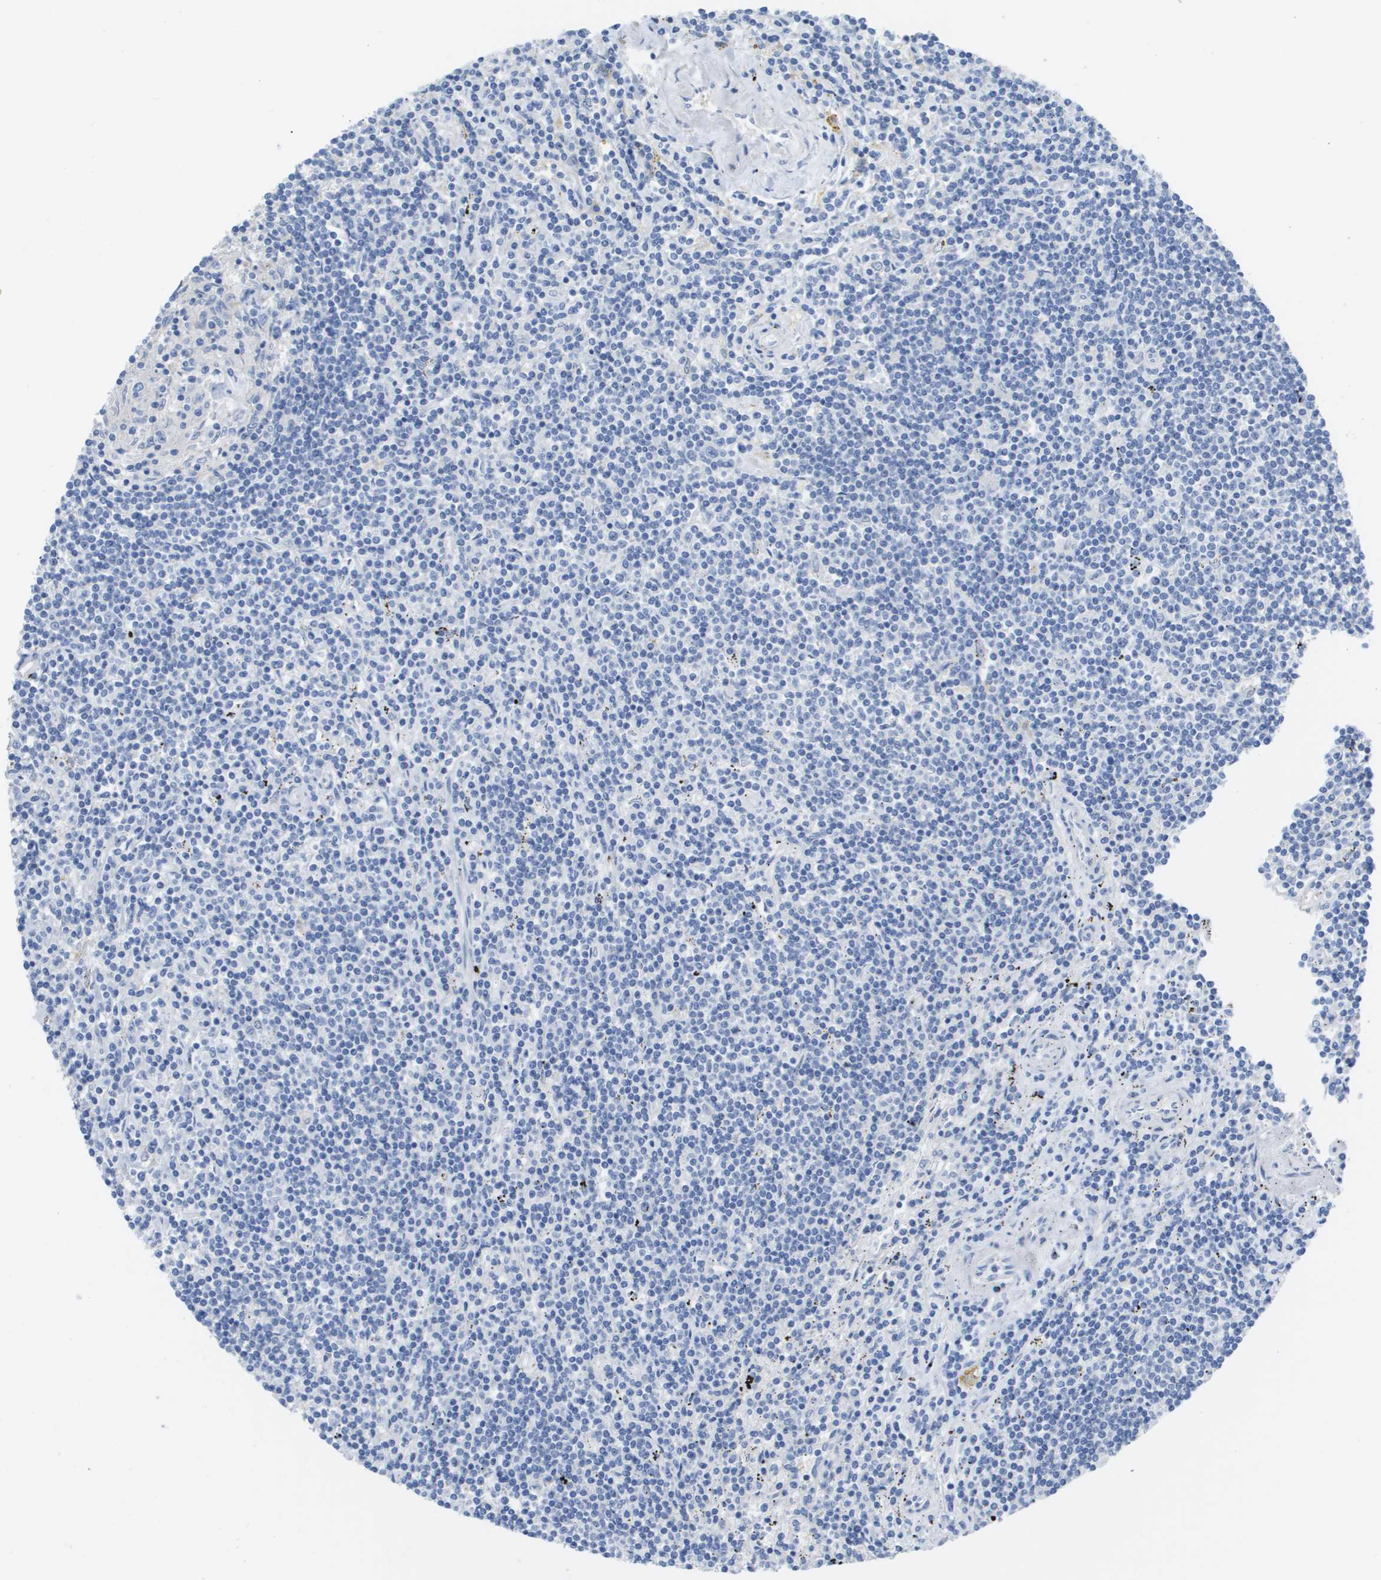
{"staining": {"intensity": "negative", "quantity": "none", "location": "none"}, "tissue": "lymphoma", "cell_type": "Tumor cells", "image_type": "cancer", "snomed": [{"axis": "morphology", "description": "Malignant lymphoma, non-Hodgkin's type, Low grade"}, {"axis": "topography", "description": "Spleen"}], "caption": "Low-grade malignant lymphoma, non-Hodgkin's type was stained to show a protein in brown. There is no significant staining in tumor cells.", "gene": "MYL3", "patient": {"sex": "male", "age": 76}}